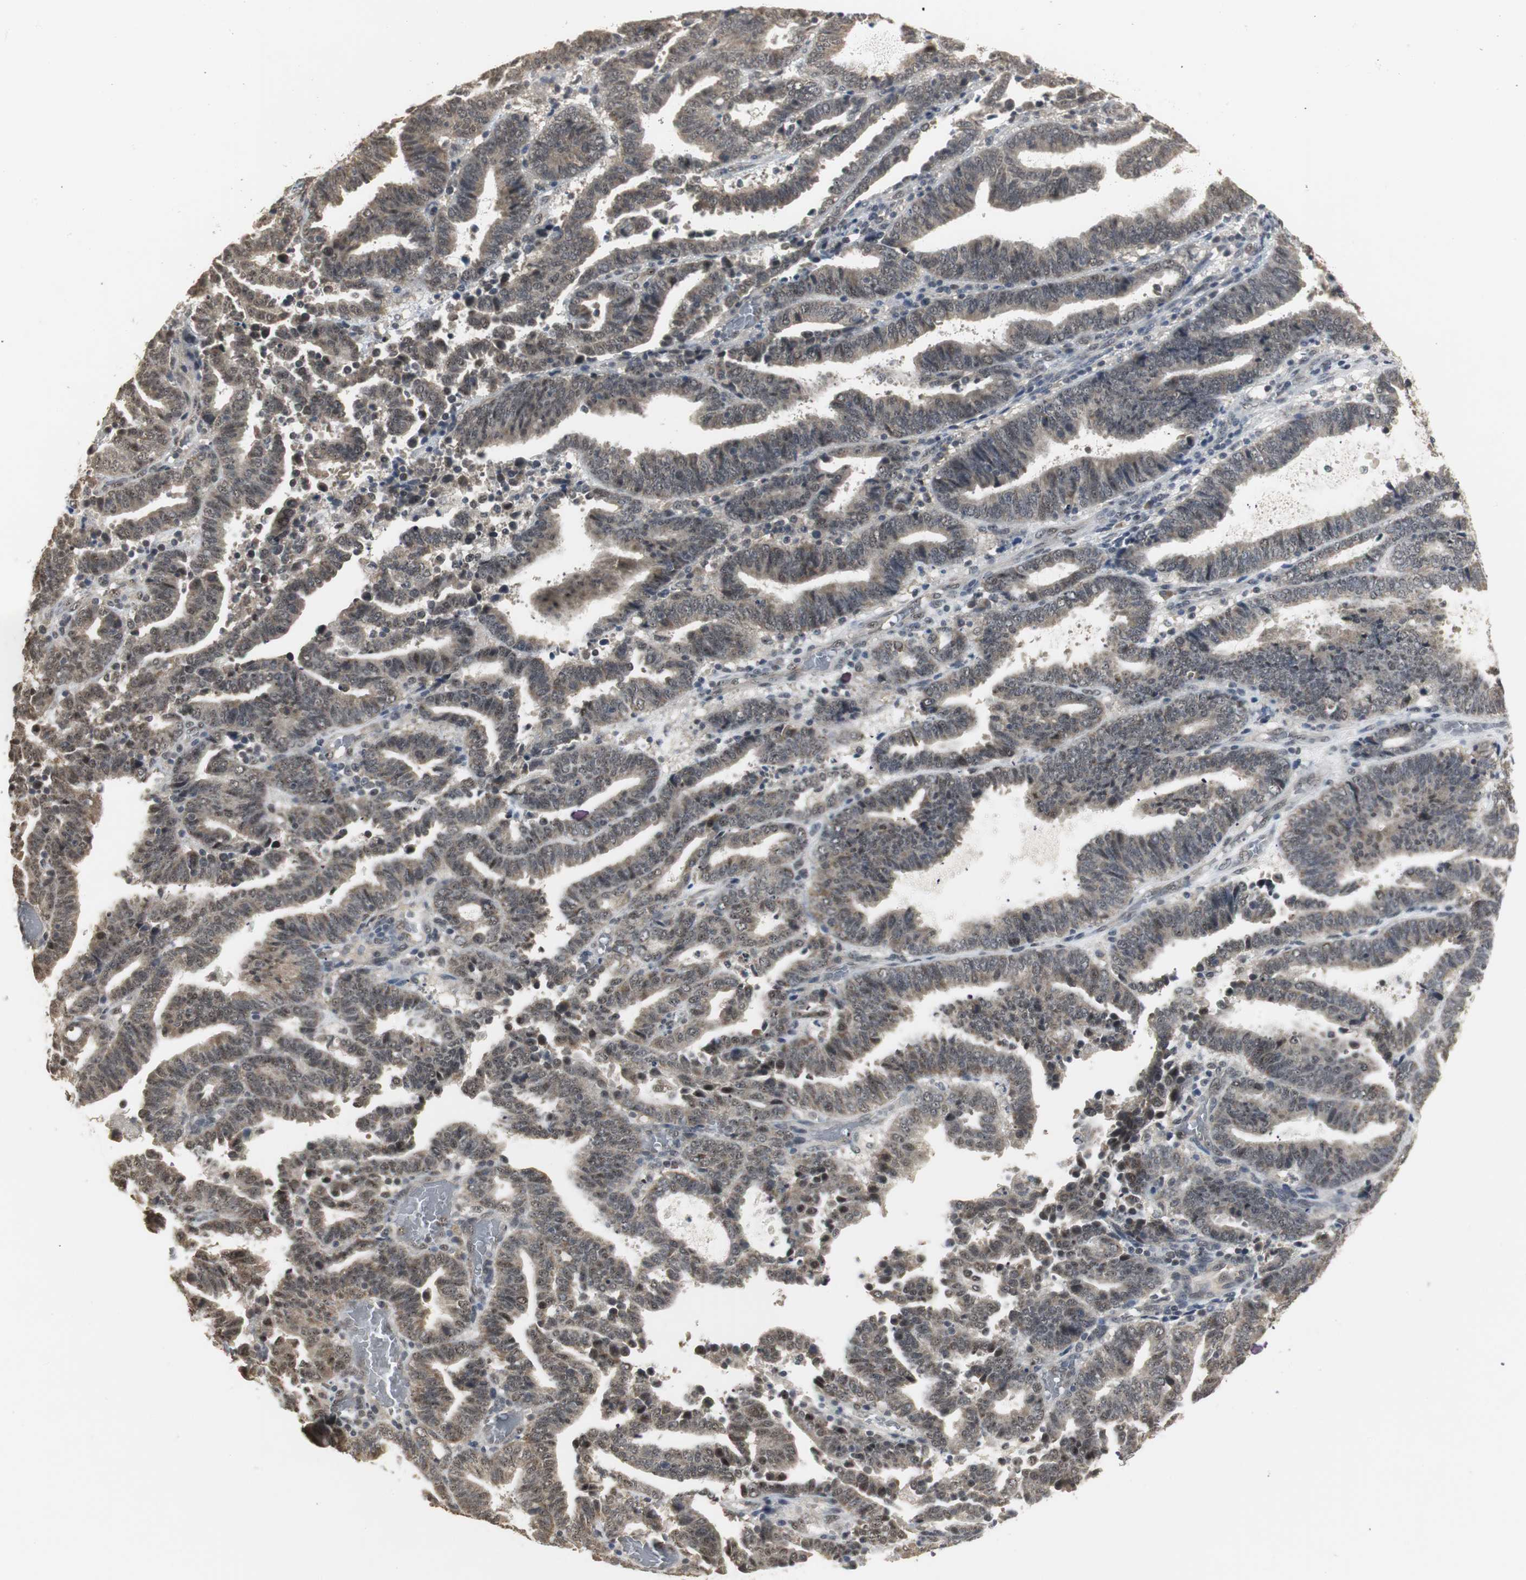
{"staining": {"intensity": "weak", "quantity": "<25%", "location": "cytoplasmic/membranous,nuclear"}, "tissue": "endometrial cancer", "cell_type": "Tumor cells", "image_type": "cancer", "snomed": [{"axis": "morphology", "description": "Adenocarcinoma, NOS"}, {"axis": "topography", "description": "Uterus"}], "caption": "This is an immunohistochemistry image of human endometrial adenocarcinoma. There is no staining in tumor cells.", "gene": "ELOA", "patient": {"sex": "female", "age": 83}}